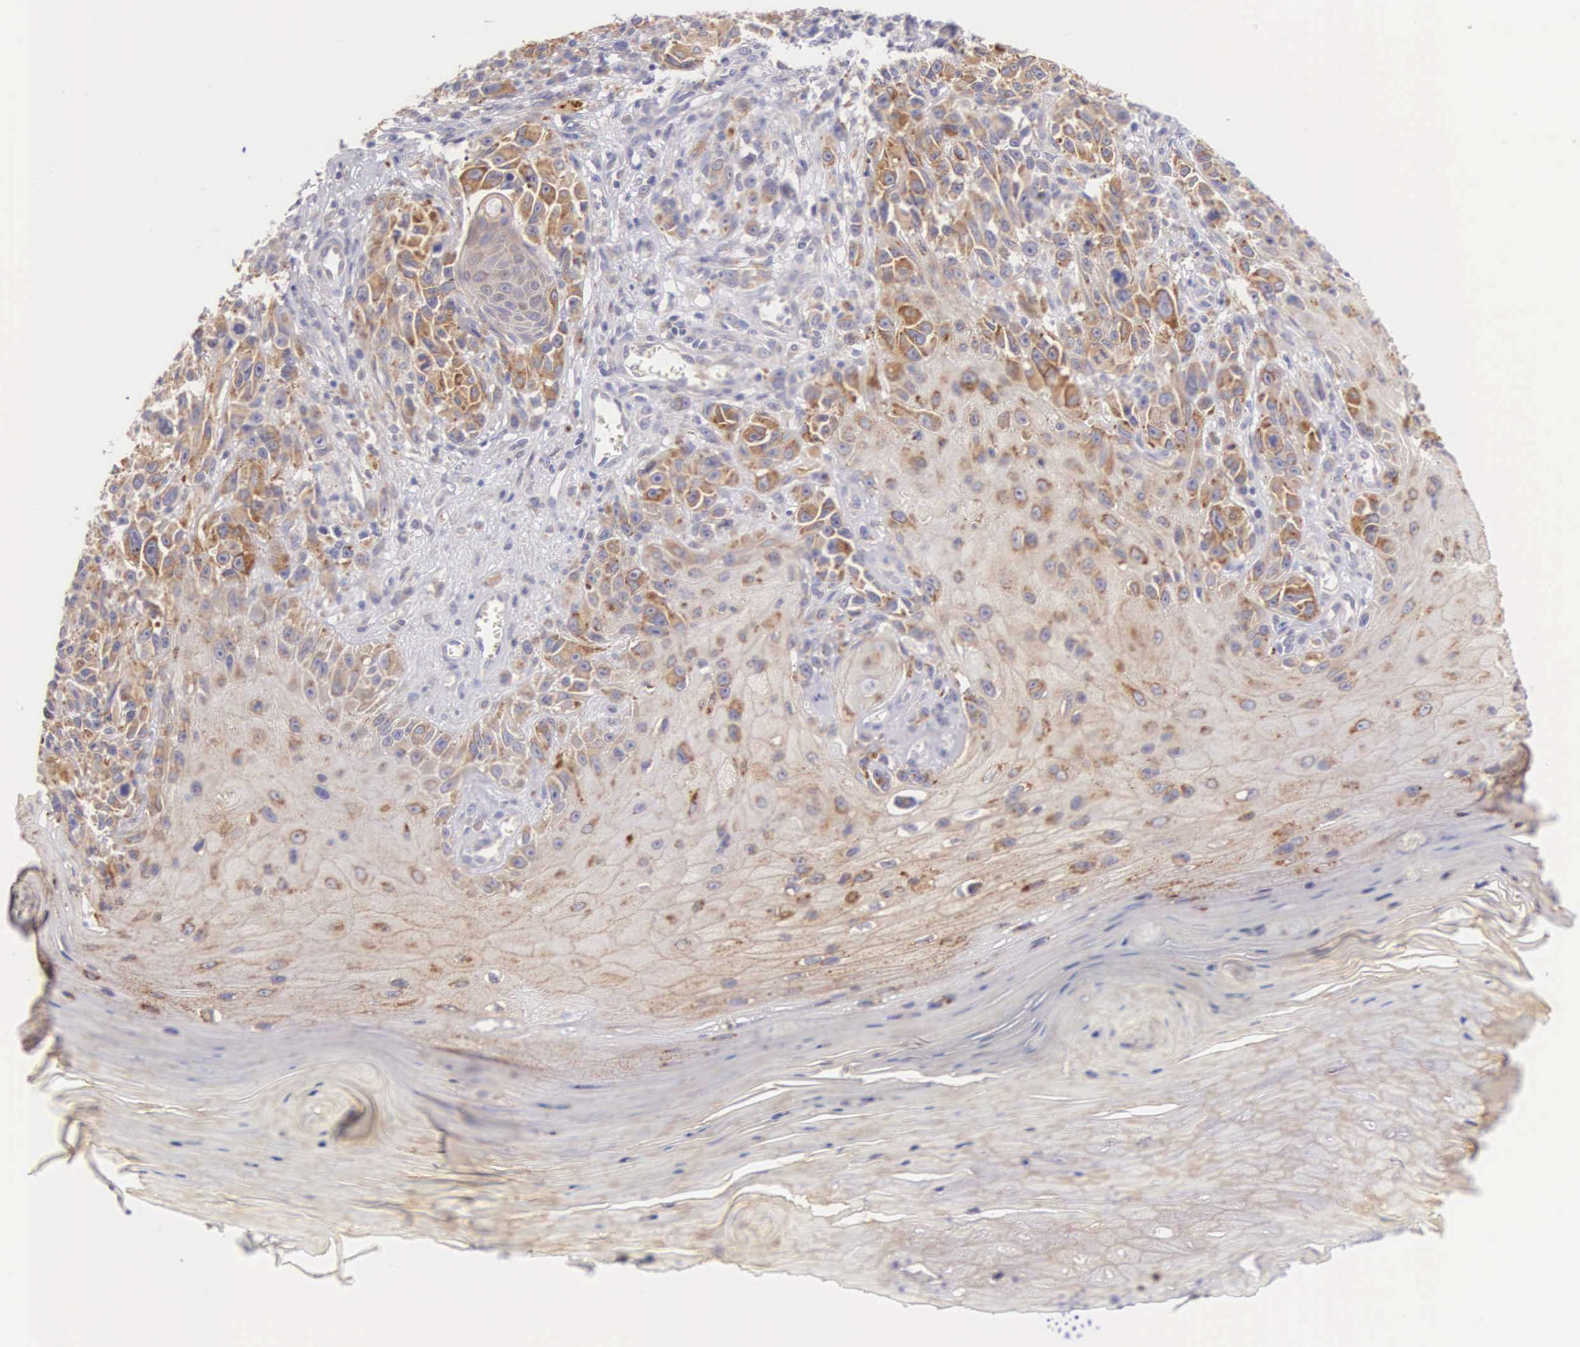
{"staining": {"intensity": "weak", "quantity": ">75%", "location": "cytoplasmic/membranous"}, "tissue": "melanoma", "cell_type": "Tumor cells", "image_type": "cancer", "snomed": [{"axis": "morphology", "description": "Malignant melanoma, NOS"}, {"axis": "topography", "description": "Skin"}], "caption": "Protein expression analysis of human malignant melanoma reveals weak cytoplasmic/membranous staining in approximately >75% of tumor cells.", "gene": "NSDHL", "patient": {"sex": "female", "age": 82}}